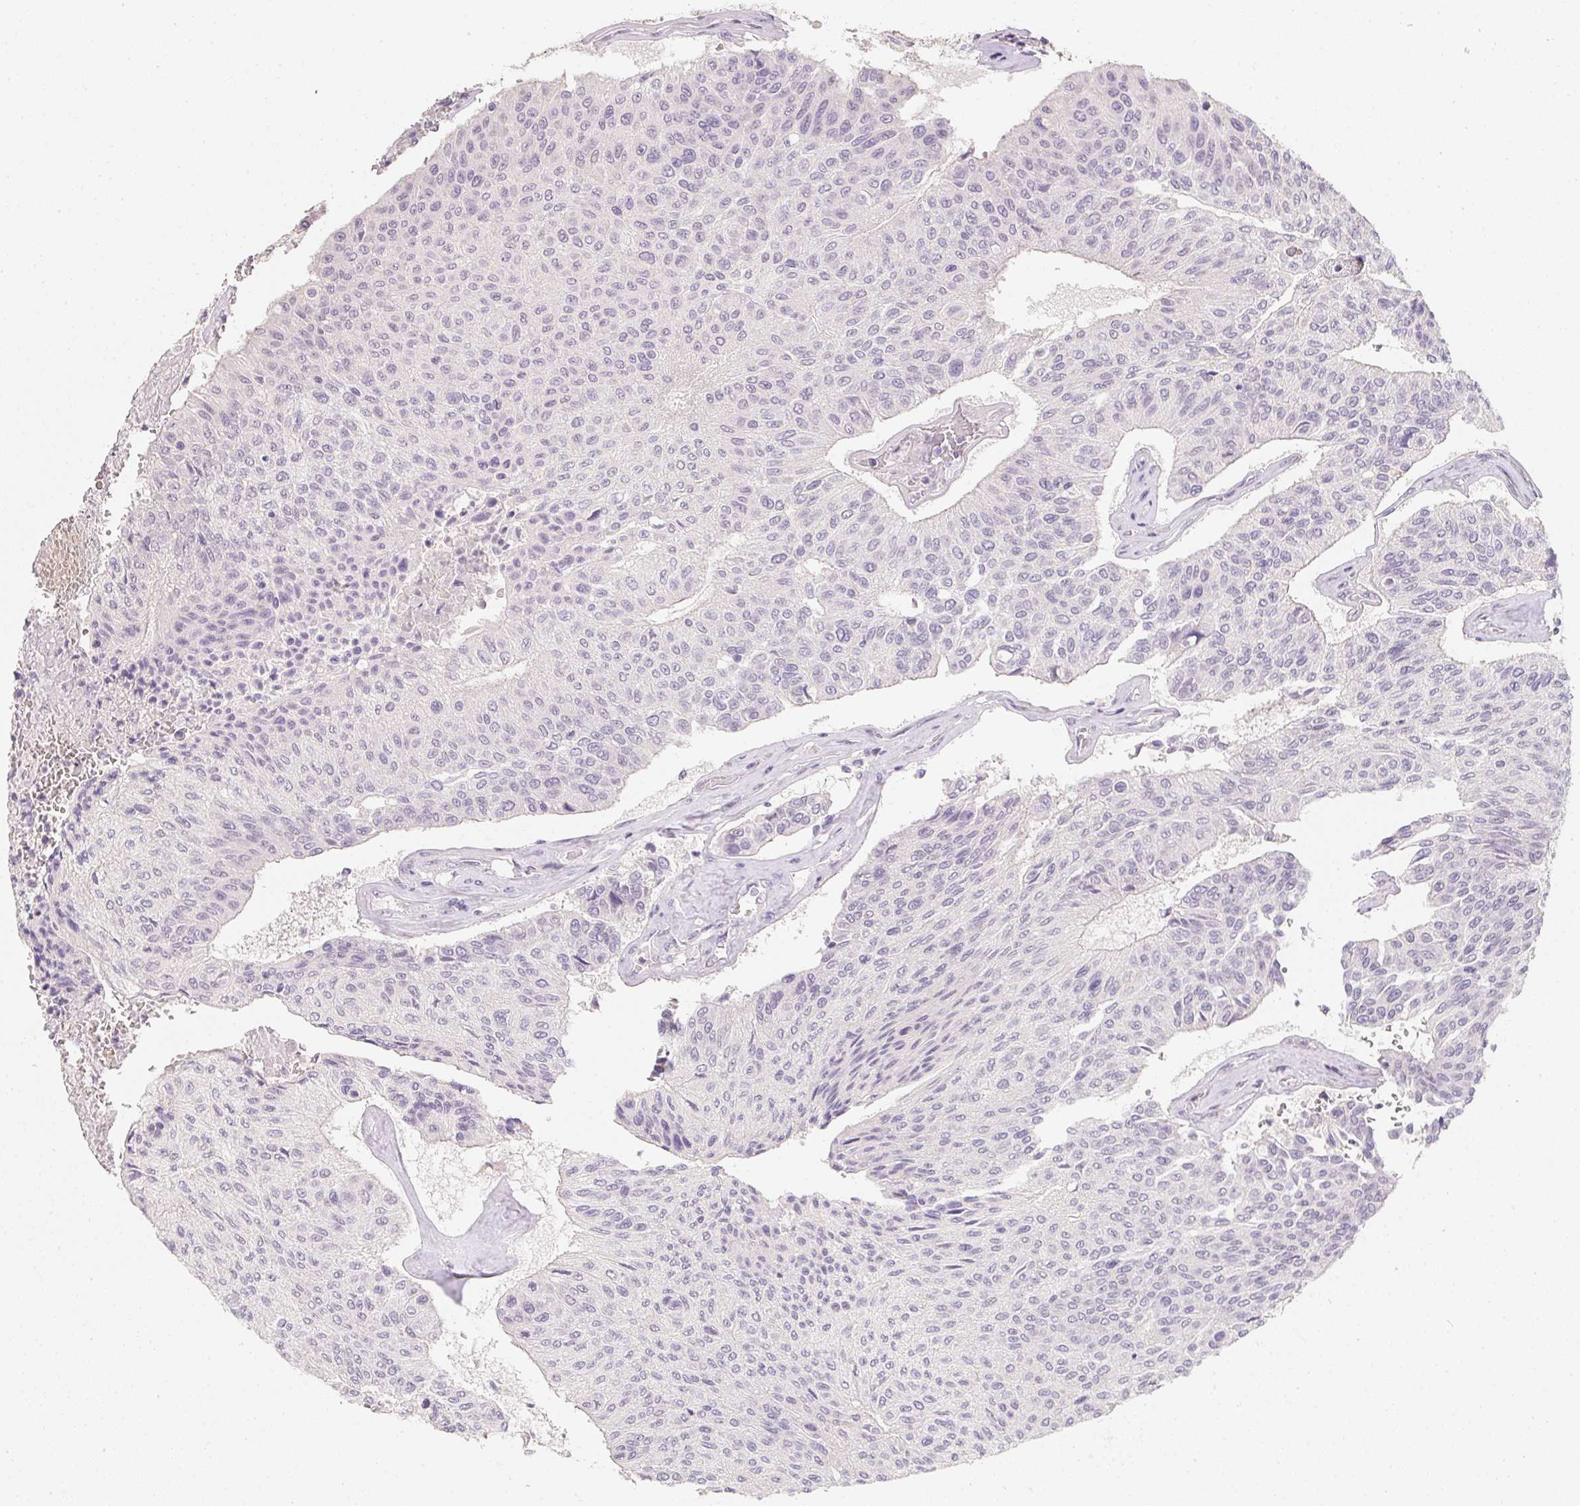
{"staining": {"intensity": "negative", "quantity": "none", "location": "none"}, "tissue": "urothelial cancer", "cell_type": "Tumor cells", "image_type": "cancer", "snomed": [{"axis": "morphology", "description": "Urothelial carcinoma, High grade"}, {"axis": "topography", "description": "Urinary bladder"}], "caption": "This is a photomicrograph of immunohistochemistry staining of high-grade urothelial carcinoma, which shows no staining in tumor cells.", "gene": "ZBBX", "patient": {"sex": "male", "age": 66}}